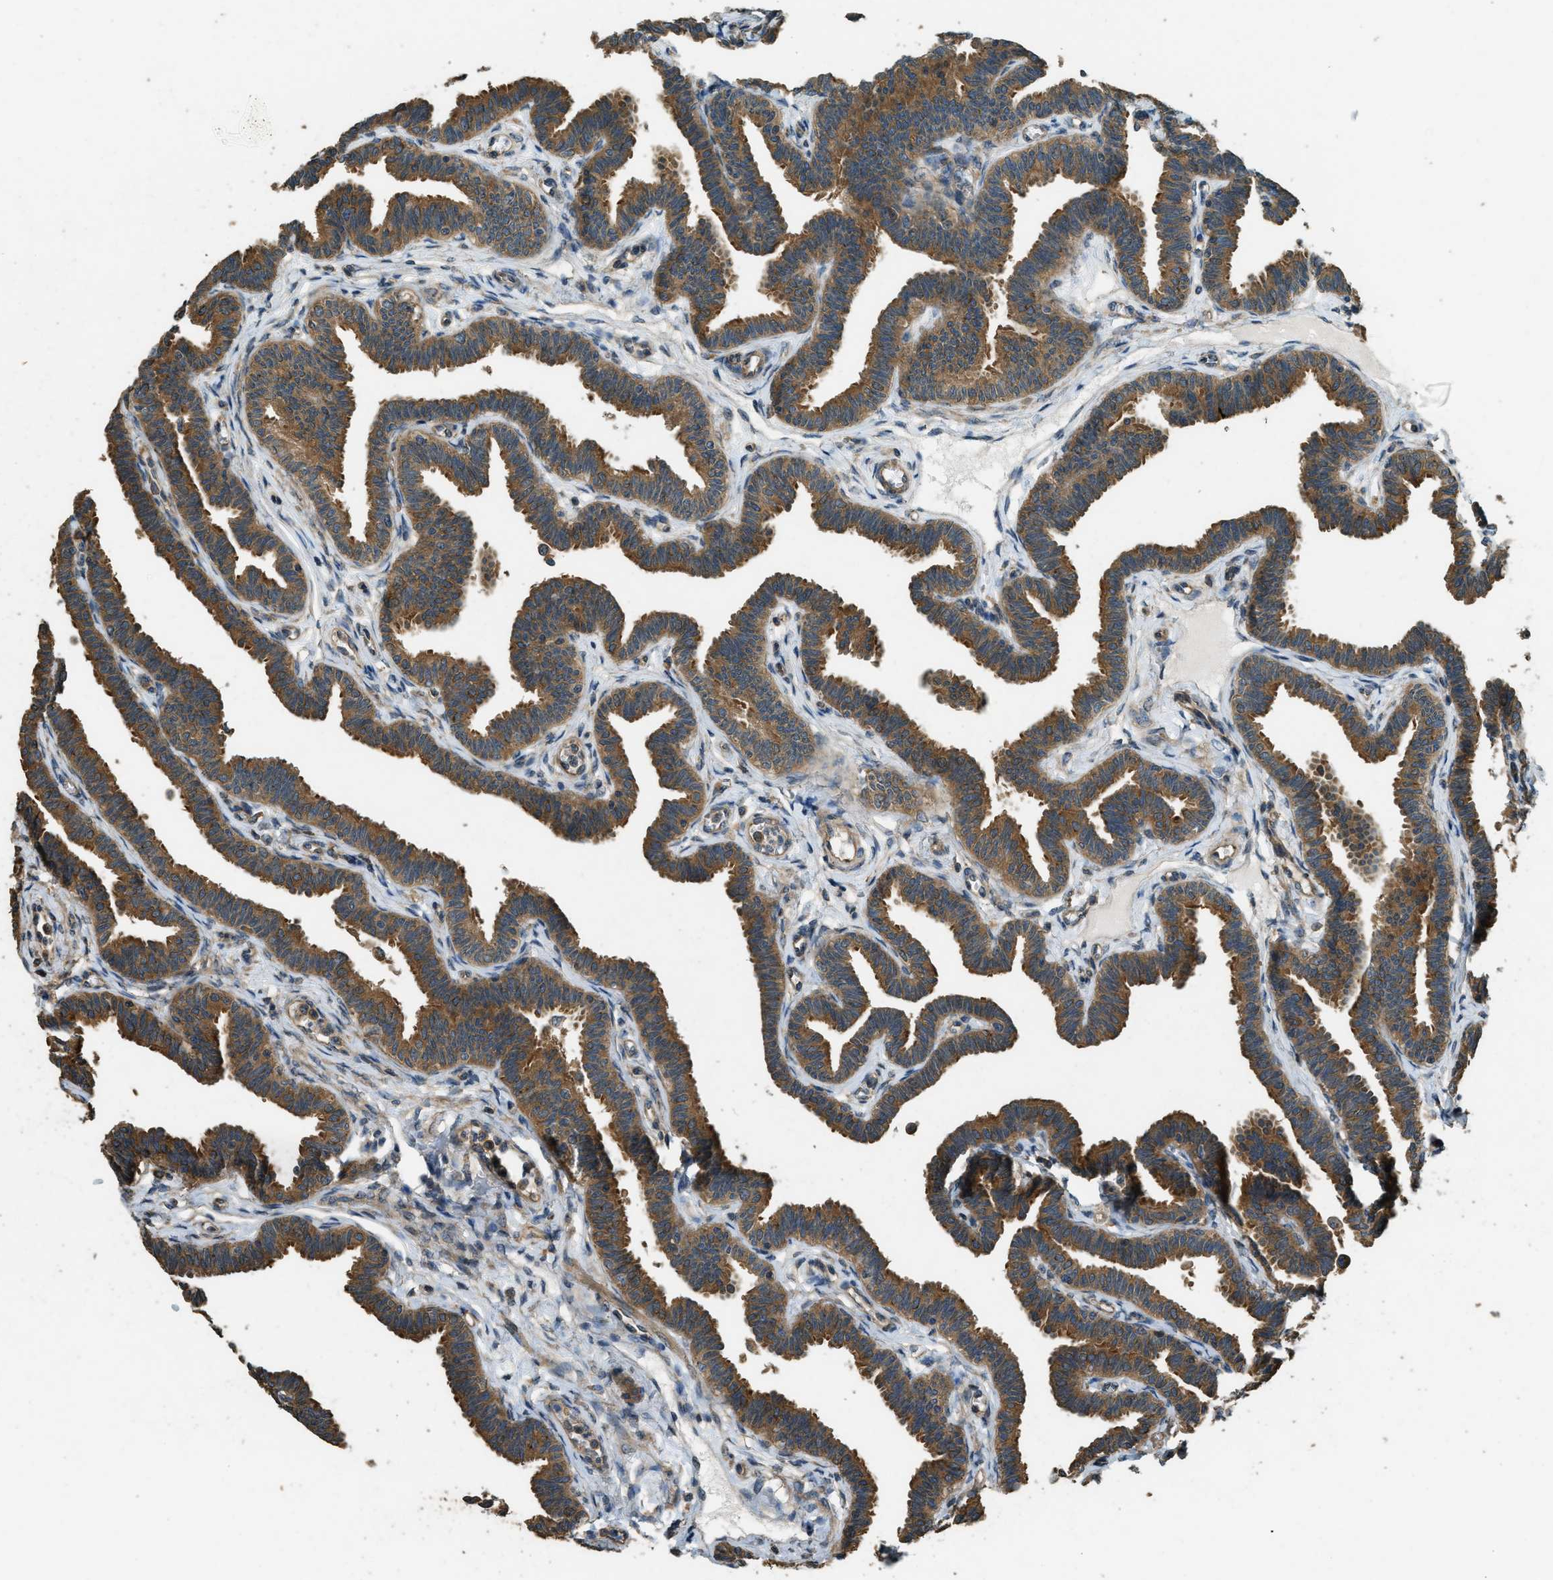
{"staining": {"intensity": "moderate", "quantity": ">75%", "location": "cytoplasmic/membranous"}, "tissue": "fallopian tube", "cell_type": "Glandular cells", "image_type": "normal", "snomed": [{"axis": "morphology", "description": "Normal tissue, NOS"}, {"axis": "topography", "description": "Fallopian tube"}, {"axis": "topography", "description": "Ovary"}], "caption": "Glandular cells display medium levels of moderate cytoplasmic/membranous staining in approximately >75% of cells in normal fallopian tube.", "gene": "MARS1", "patient": {"sex": "female", "age": 23}}